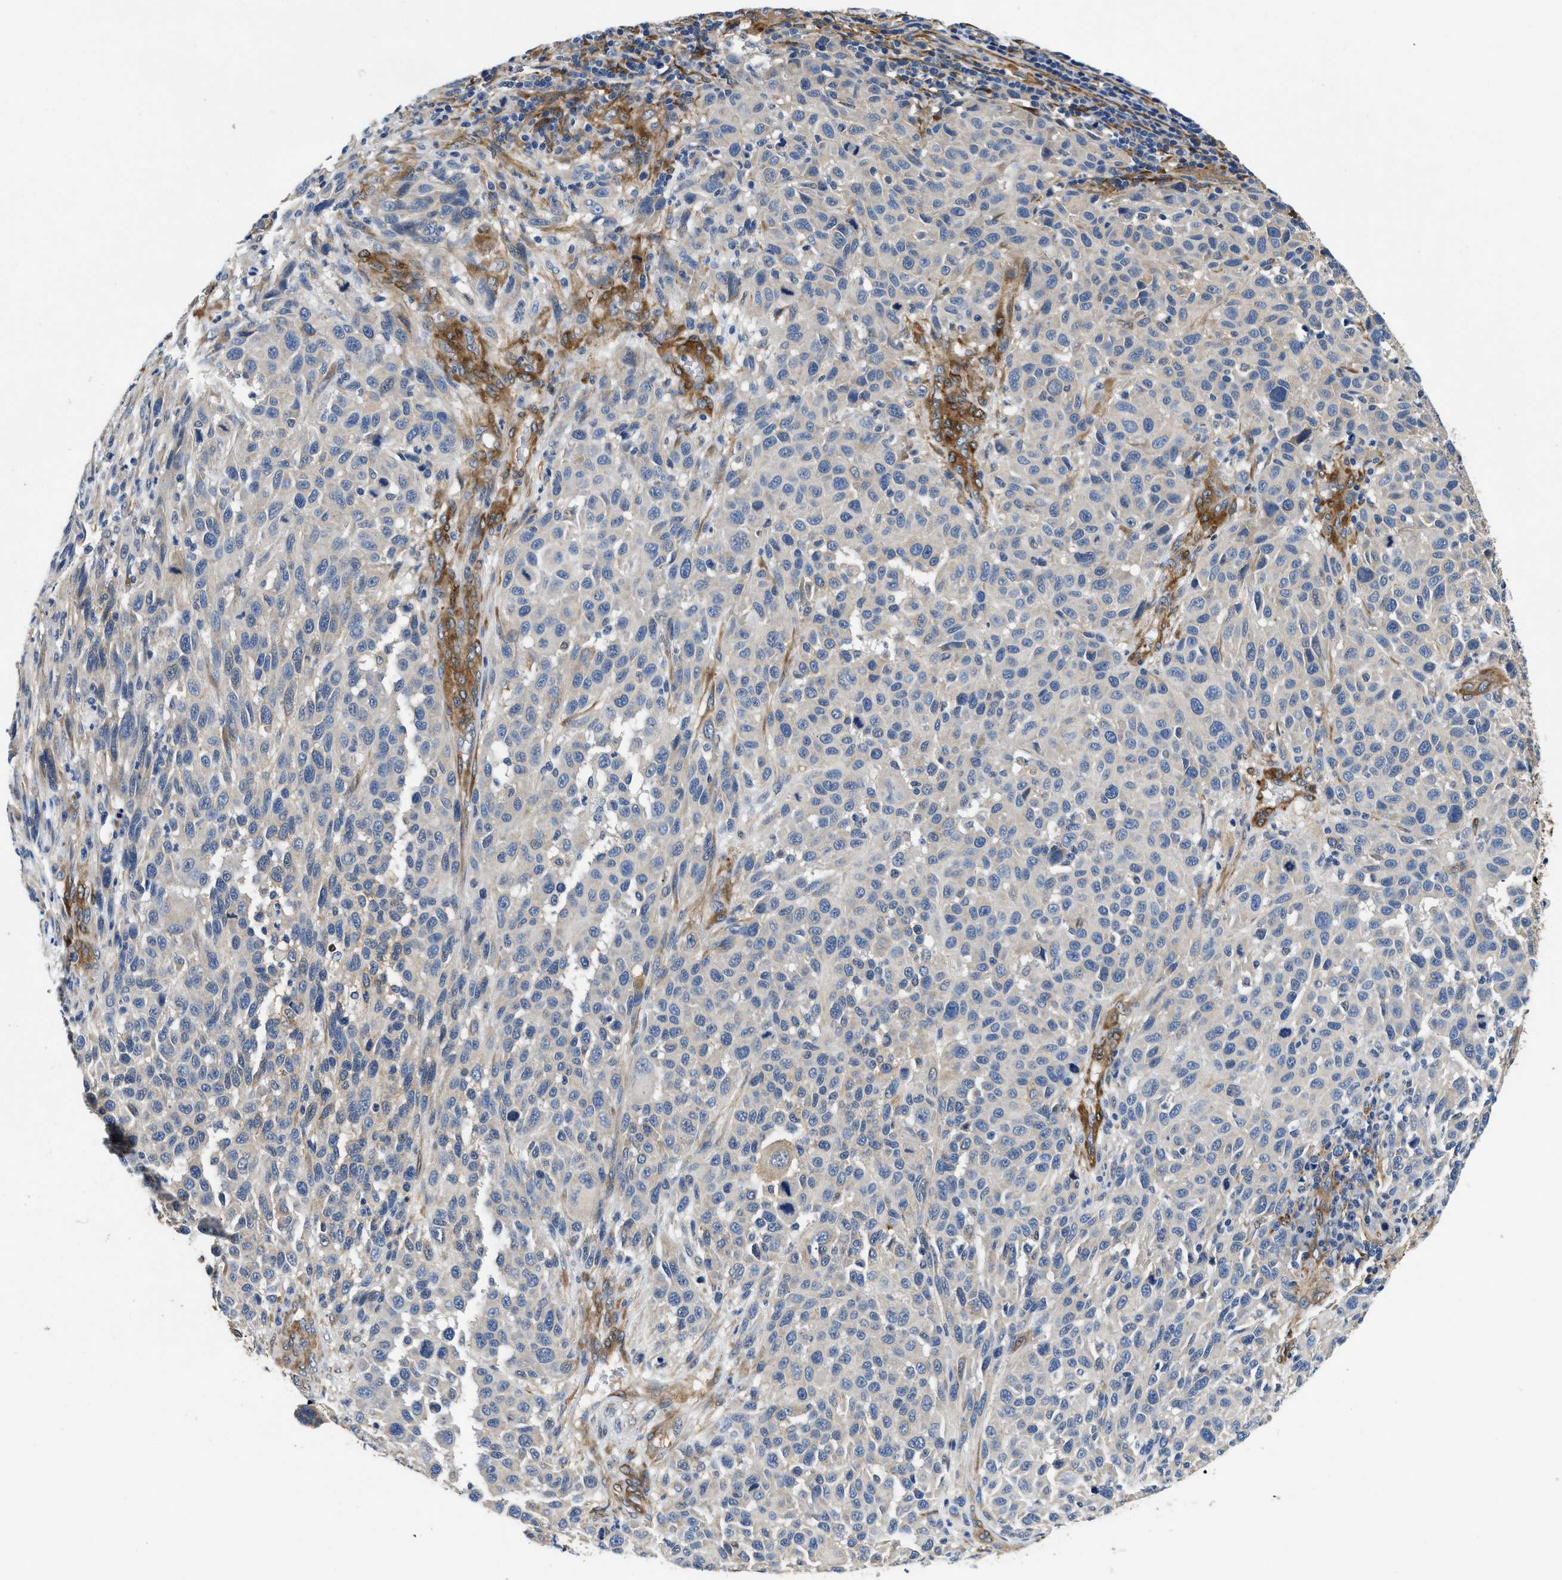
{"staining": {"intensity": "weak", "quantity": "<25%", "location": "cytoplasmic/membranous"}, "tissue": "melanoma", "cell_type": "Tumor cells", "image_type": "cancer", "snomed": [{"axis": "morphology", "description": "Malignant melanoma, Metastatic site"}, {"axis": "topography", "description": "Lymph node"}], "caption": "Immunohistochemistry (IHC) micrograph of neoplastic tissue: human melanoma stained with DAB shows no significant protein expression in tumor cells.", "gene": "RAPH1", "patient": {"sex": "male", "age": 61}}